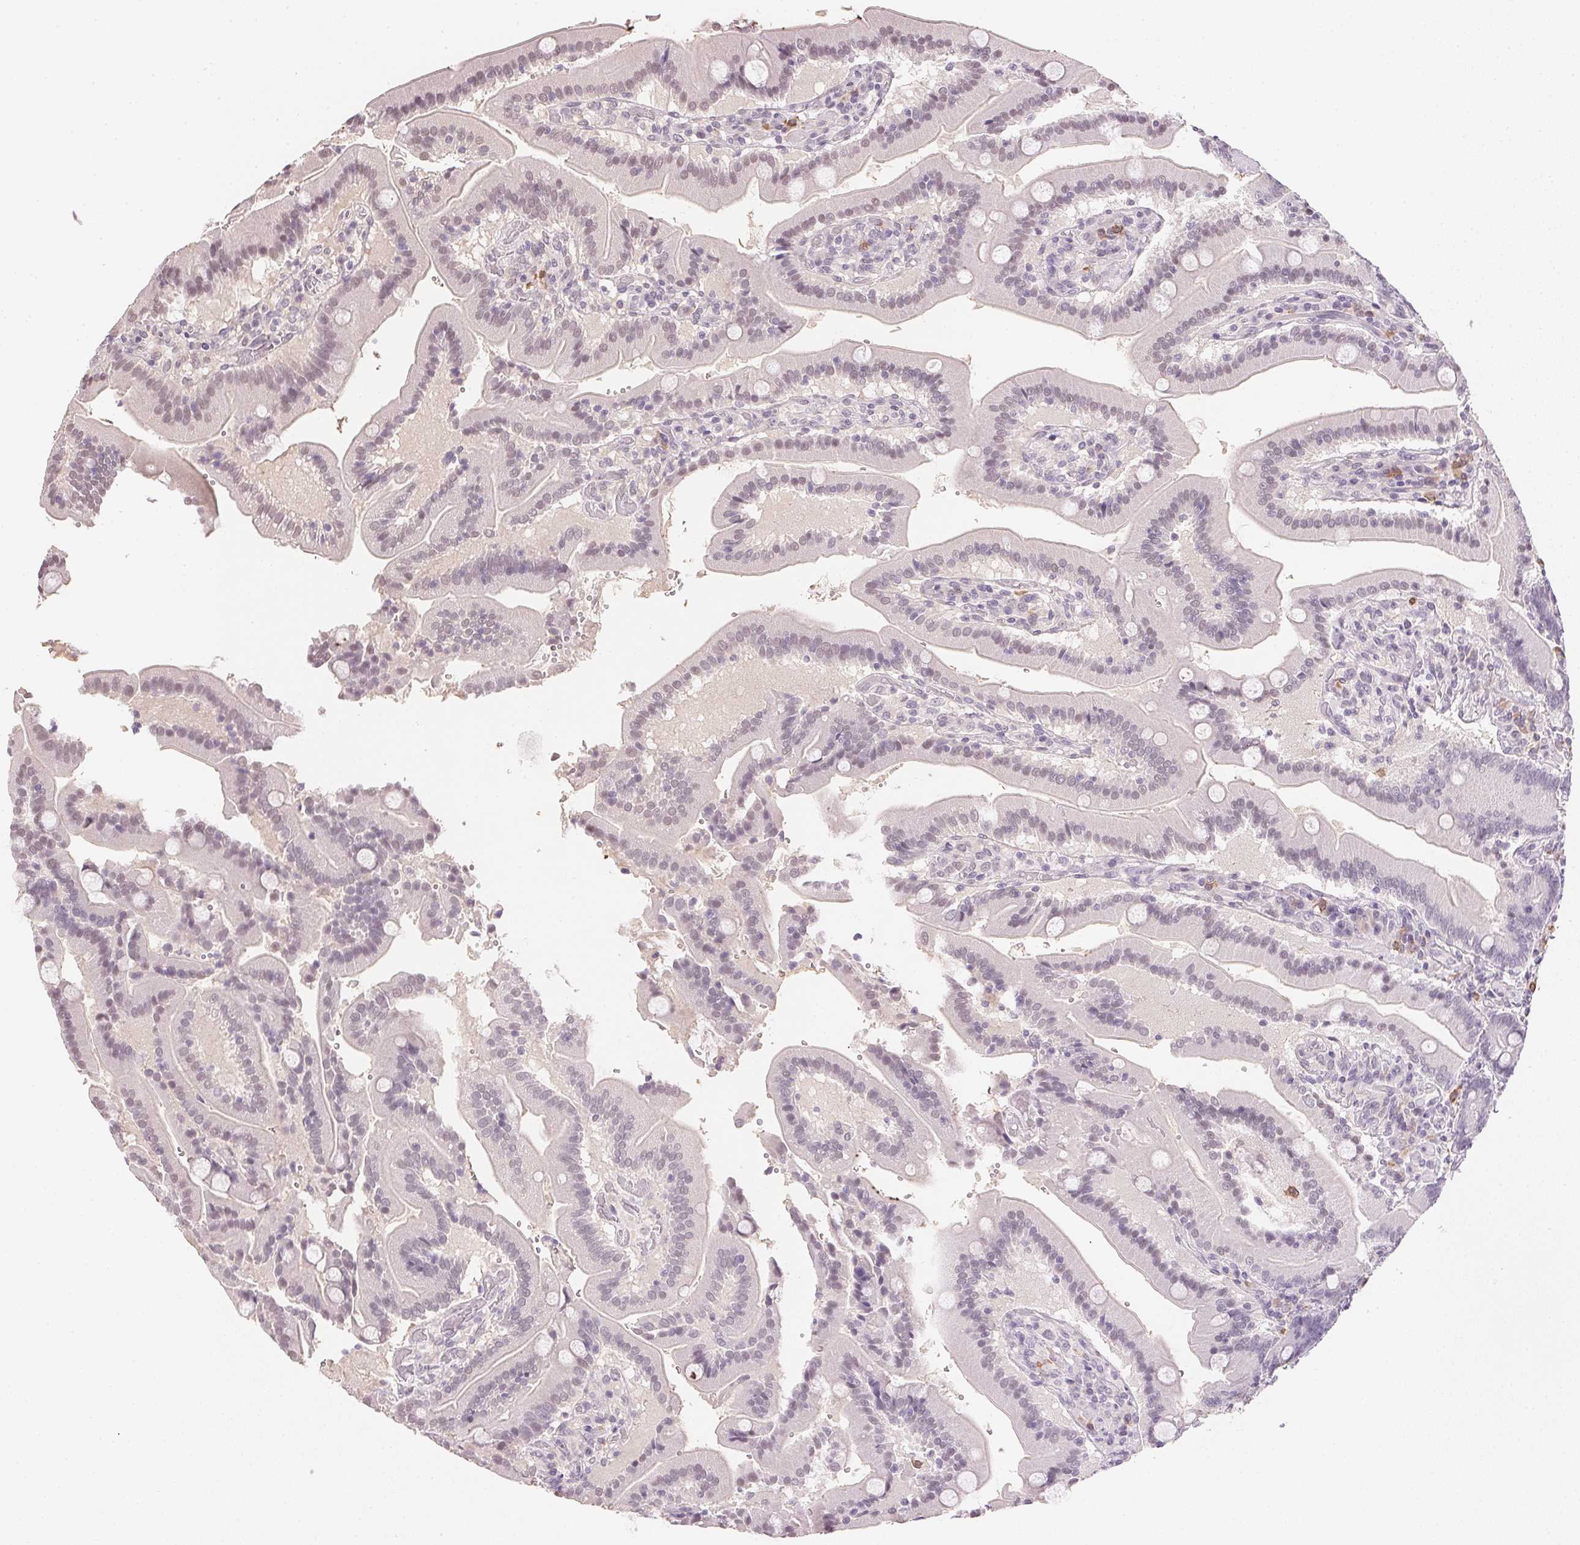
{"staining": {"intensity": "weak", "quantity": "<25%", "location": "nuclear"}, "tissue": "duodenum", "cell_type": "Glandular cells", "image_type": "normal", "snomed": [{"axis": "morphology", "description": "Normal tissue, NOS"}, {"axis": "topography", "description": "Duodenum"}], "caption": "Histopathology image shows no protein staining in glandular cells of normal duodenum.", "gene": "FNDC4", "patient": {"sex": "female", "age": 62}}